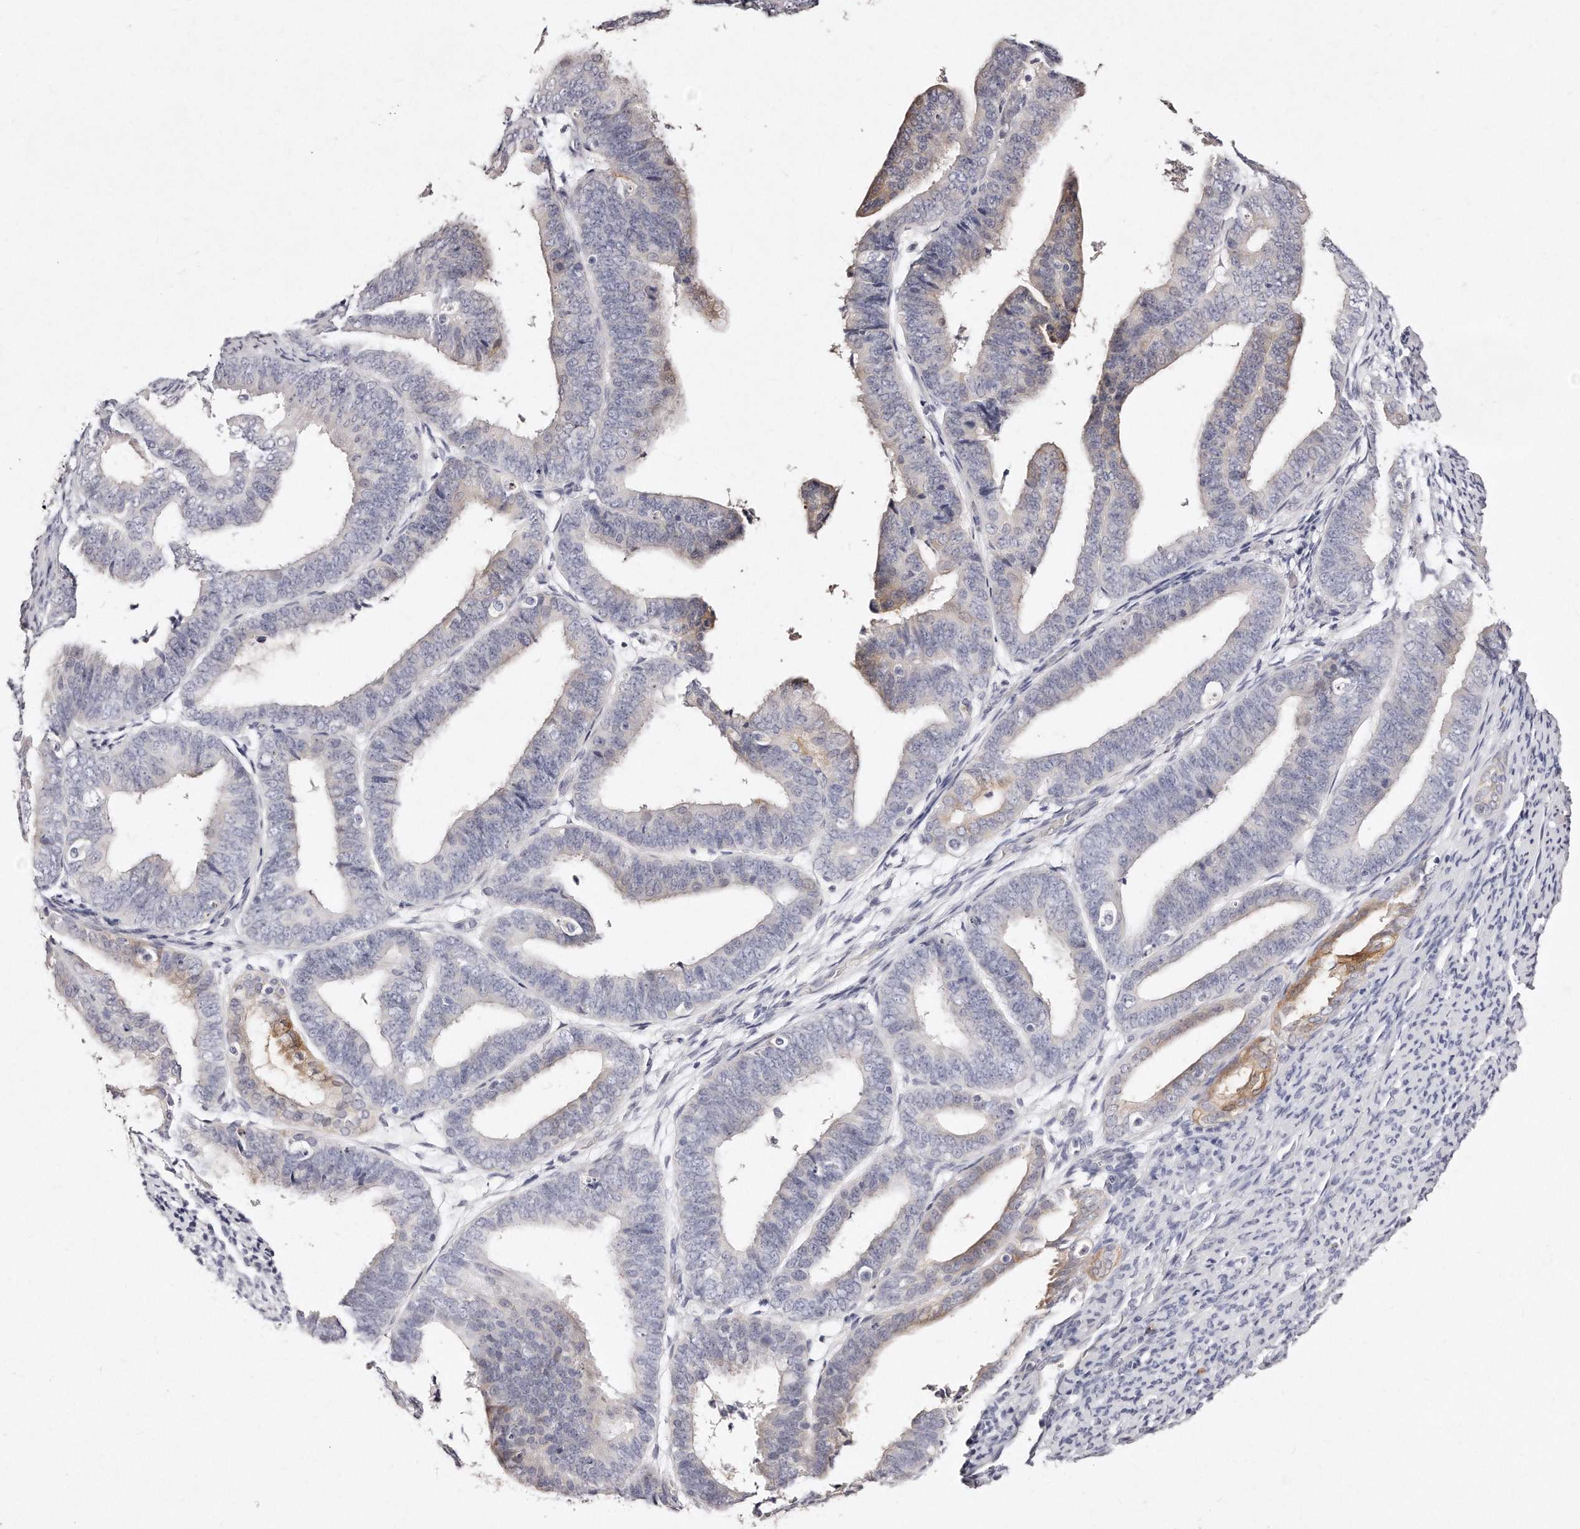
{"staining": {"intensity": "moderate", "quantity": "25%-75%", "location": "cytoplasmic/membranous"}, "tissue": "endometrial cancer", "cell_type": "Tumor cells", "image_type": "cancer", "snomed": [{"axis": "morphology", "description": "Adenocarcinoma, NOS"}, {"axis": "topography", "description": "Endometrium"}], "caption": "A photomicrograph of human endometrial adenocarcinoma stained for a protein demonstrates moderate cytoplasmic/membranous brown staining in tumor cells. The staining was performed using DAB (3,3'-diaminobenzidine), with brown indicating positive protein expression. Nuclei are stained blue with hematoxylin.", "gene": "GDA", "patient": {"sex": "female", "age": 63}}